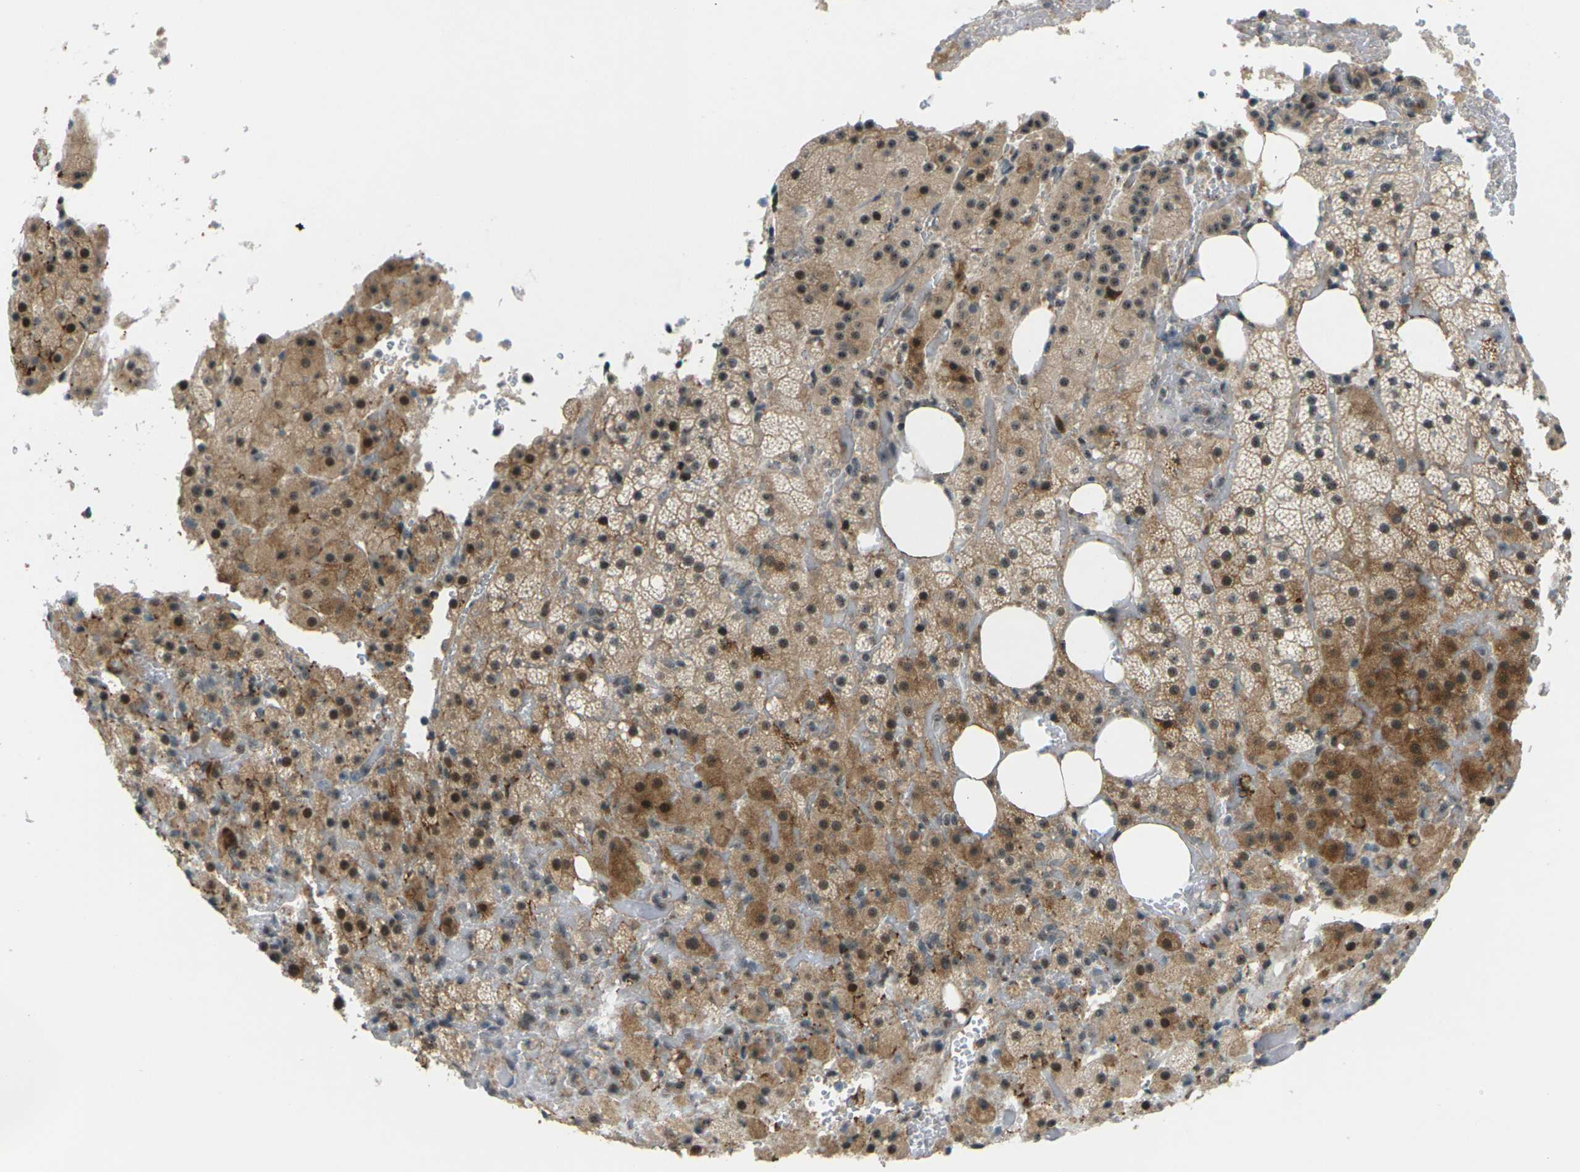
{"staining": {"intensity": "moderate", "quantity": ">75%", "location": "cytoplasmic/membranous,nuclear"}, "tissue": "adrenal gland", "cell_type": "Glandular cells", "image_type": "normal", "snomed": [{"axis": "morphology", "description": "Normal tissue, NOS"}, {"axis": "topography", "description": "Adrenal gland"}], "caption": "A photomicrograph of human adrenal gland stained for a protein shows moderate cytoplasmic/membranous,nuclear brown staining in glandular cells. The staining was performed using DAB (3,3'-diaminobenzidine), with brown indicating positive protein expression. Nuclei are stained blue with hematoxylin.", "gene": "UBE2S", "patient": {"sex": "female", "age": 59}}